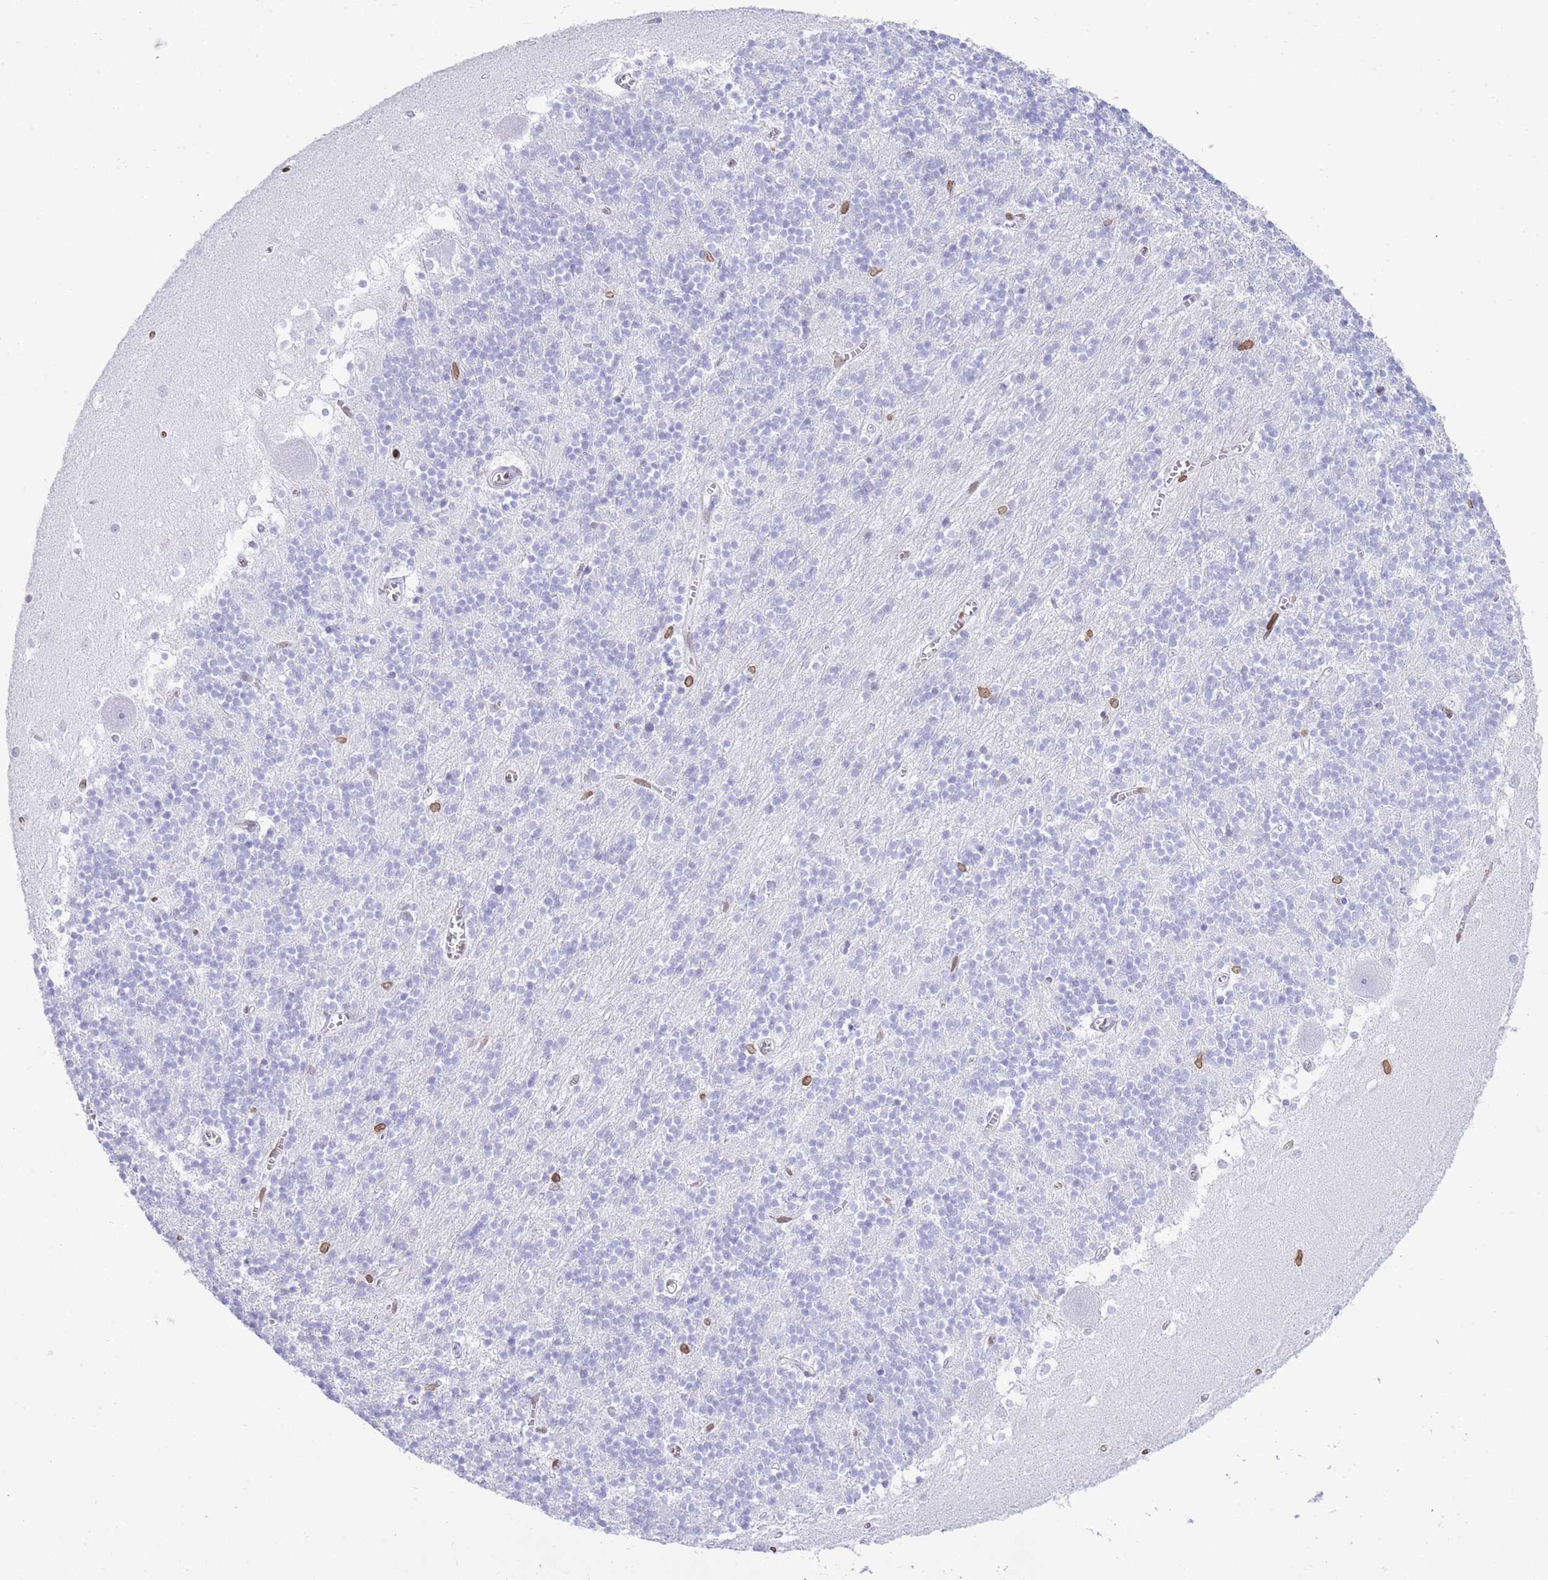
{"staining": {"intensity": "negative", "quantity": "none", "location": "none"}, "tissue": "cerebellum", "cell_type": "Cells in granular layer", "image_type": "normal", "snomed": [{"axis": "morphology", "description": "Normal tissue, NOS"}, {"axis": "topography", "description": "Cerebellum"}], "caption": "Immunohistochemistry (IHC) image of unremarkable cerebellum: cerebellum stained with DAB (3,3'-diaminobenzidine) shows no significant protein positivity in cells in granular layer. The staining is performed using DAB brown chromogen with nuclei counter-stained in using hematoxylin.", "gene": "LBR", "patient": {"sex": "male", "age": 54}}